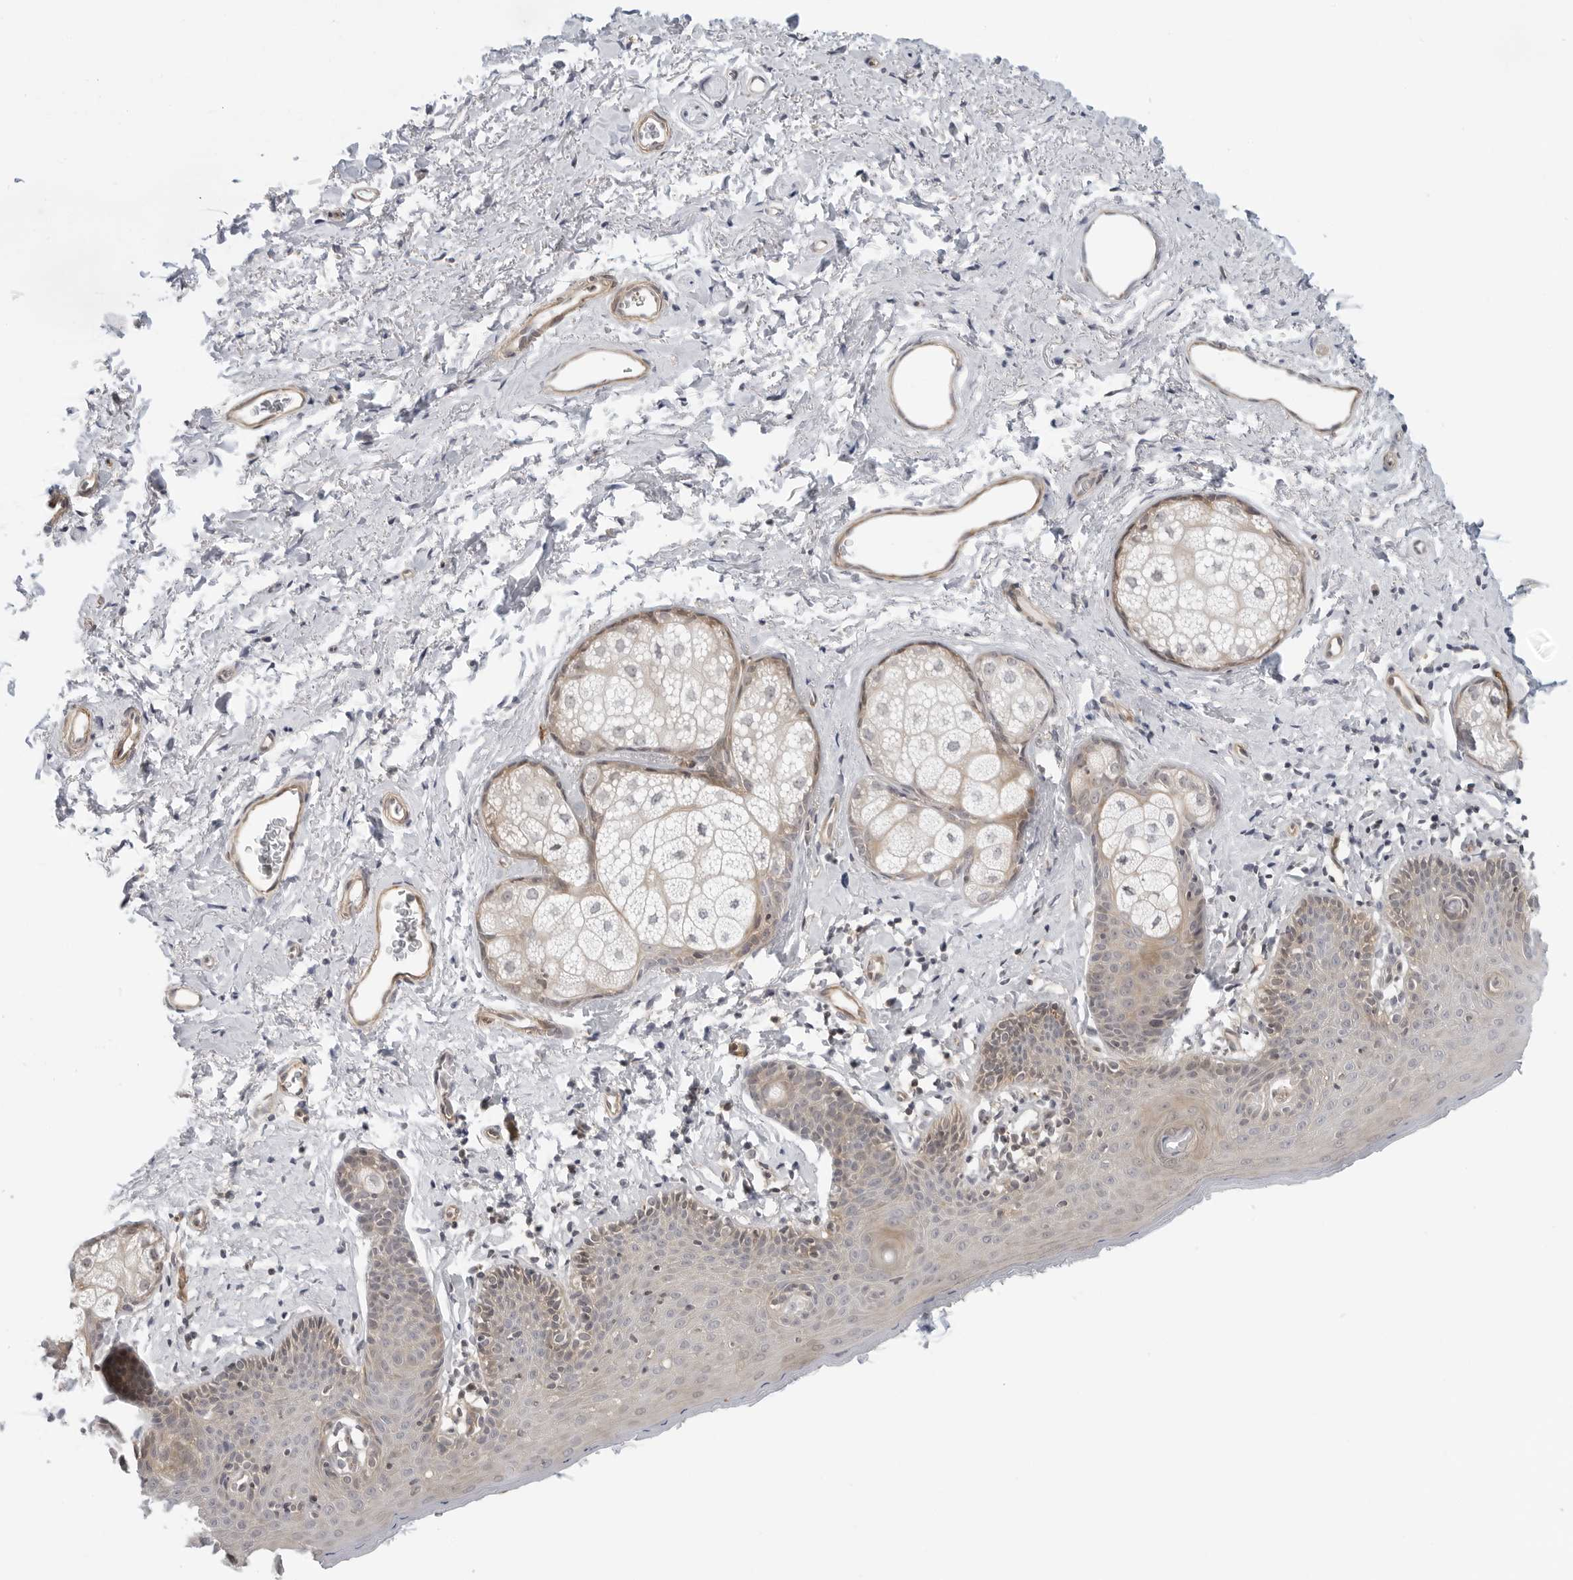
{"staining": {"intensity": "moderate", "quantity": "25%-75%", "location": "cytoplasmic/membranous"}, "tissue": "skin", "cell_type": "Epidermal cells", "image_type": "normal", "snomed": [{"axis": "morphology", "description": "Normal tissue, NOS"}, {"axis": "topography", "description": "Vulva"}], "caption": "This is an image of immunohistochemistry (IHC) staining of normal skin, which shows moderate positivity in the cytoplasmic/membranous of epidermal cells.", "gene": "STXBP3", "patient": {"sex": "female", "age": 66}}